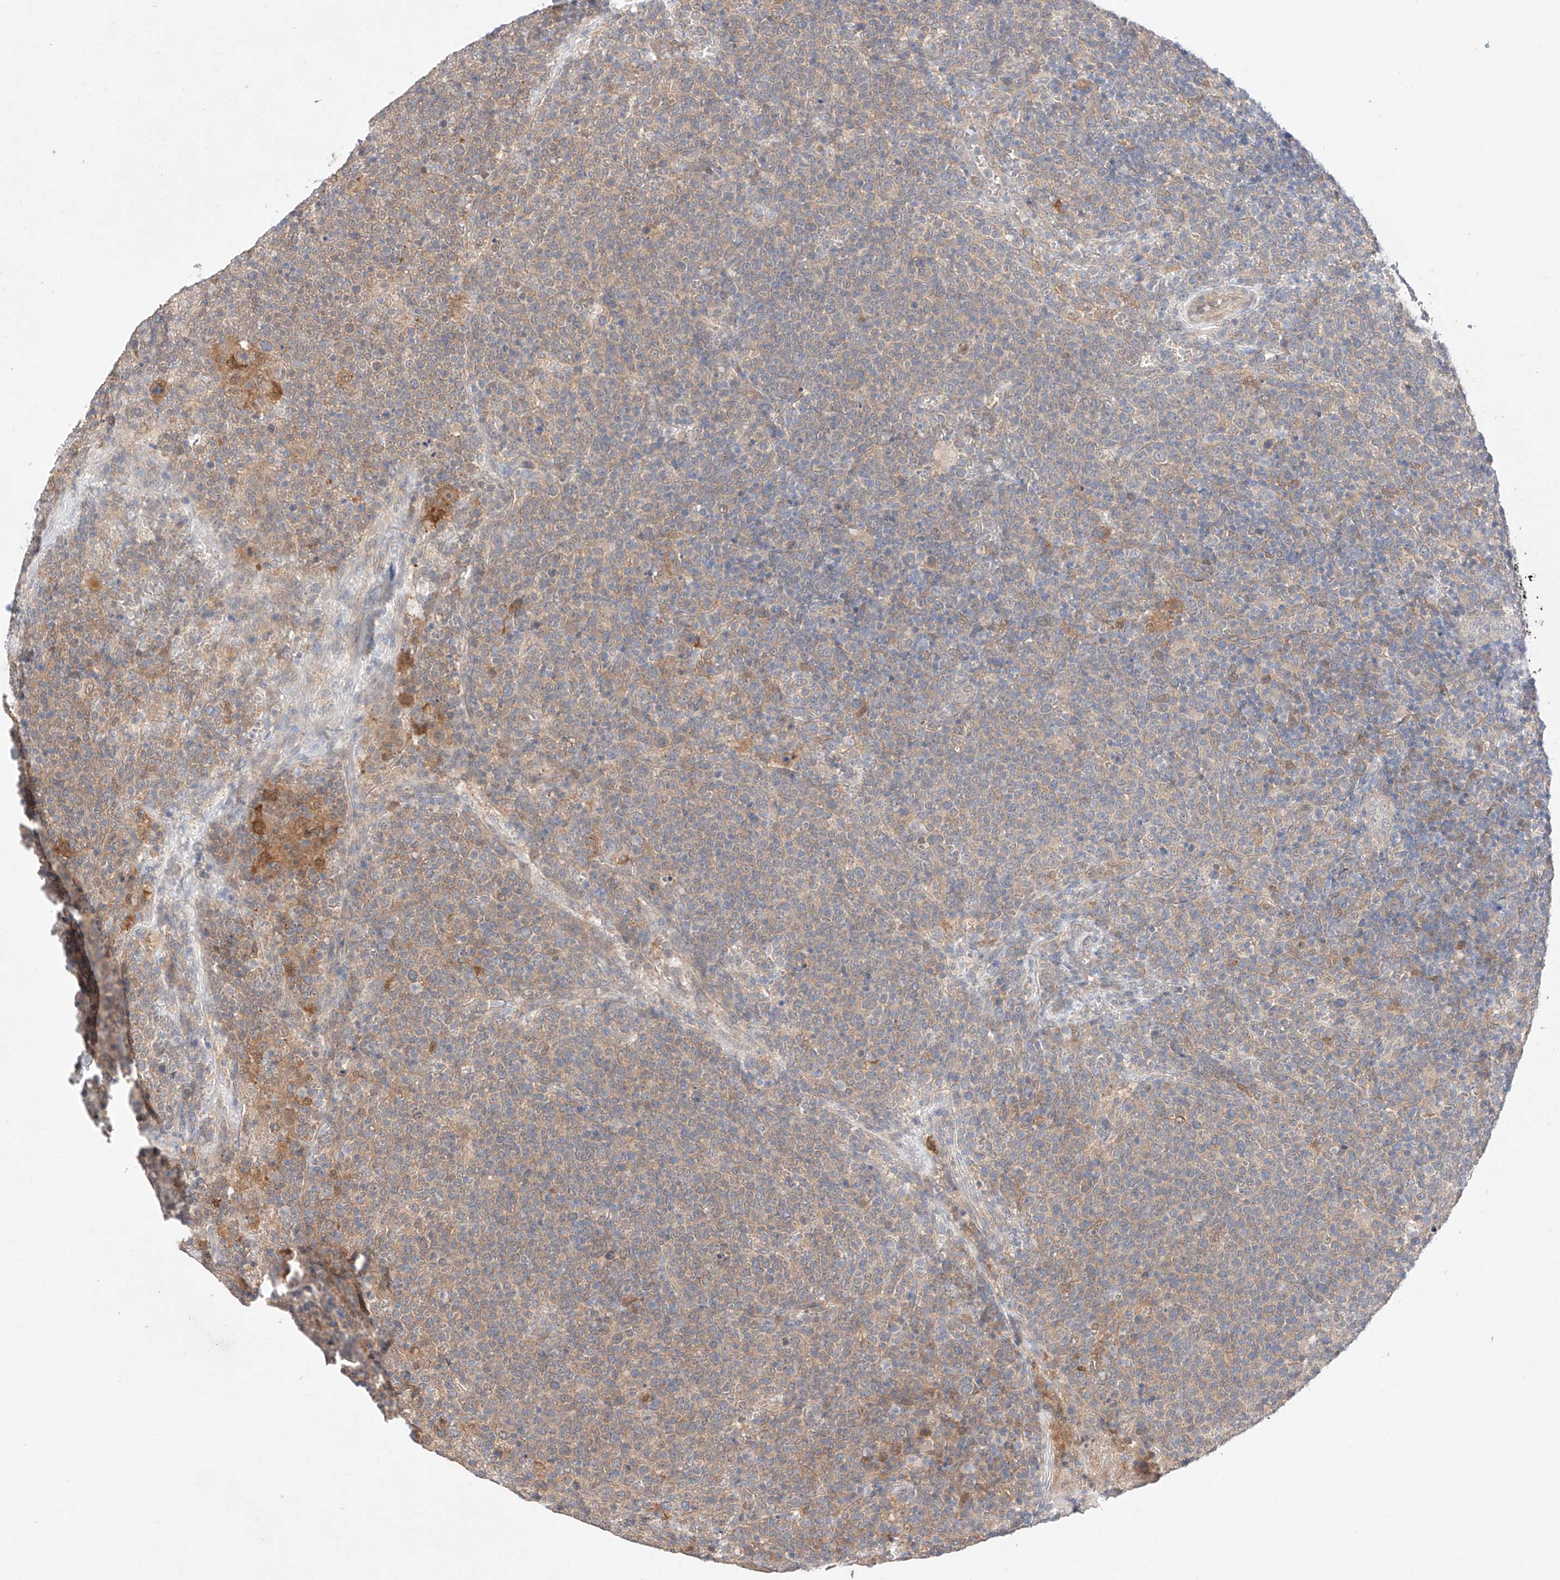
{"staining": {"intensity": "weak", "quantity": "<25%", "location": "cytoplasmic/membranous"}, "tissue": "lymphoma", "cell_type": "Tumor cells", "image_type": "cancer", "snomed": [{"axis": "morphology", "description": "Malignant lymphoma, non-Hodgkin's type, High grade"}, {"axis": "topography", "description": "Lymph node"}], "caption": "An image of human lymphoma is negative for staining in tumor cells.", "gene": "ZNF124", "patient": {"sex": "male", "age": 61}}